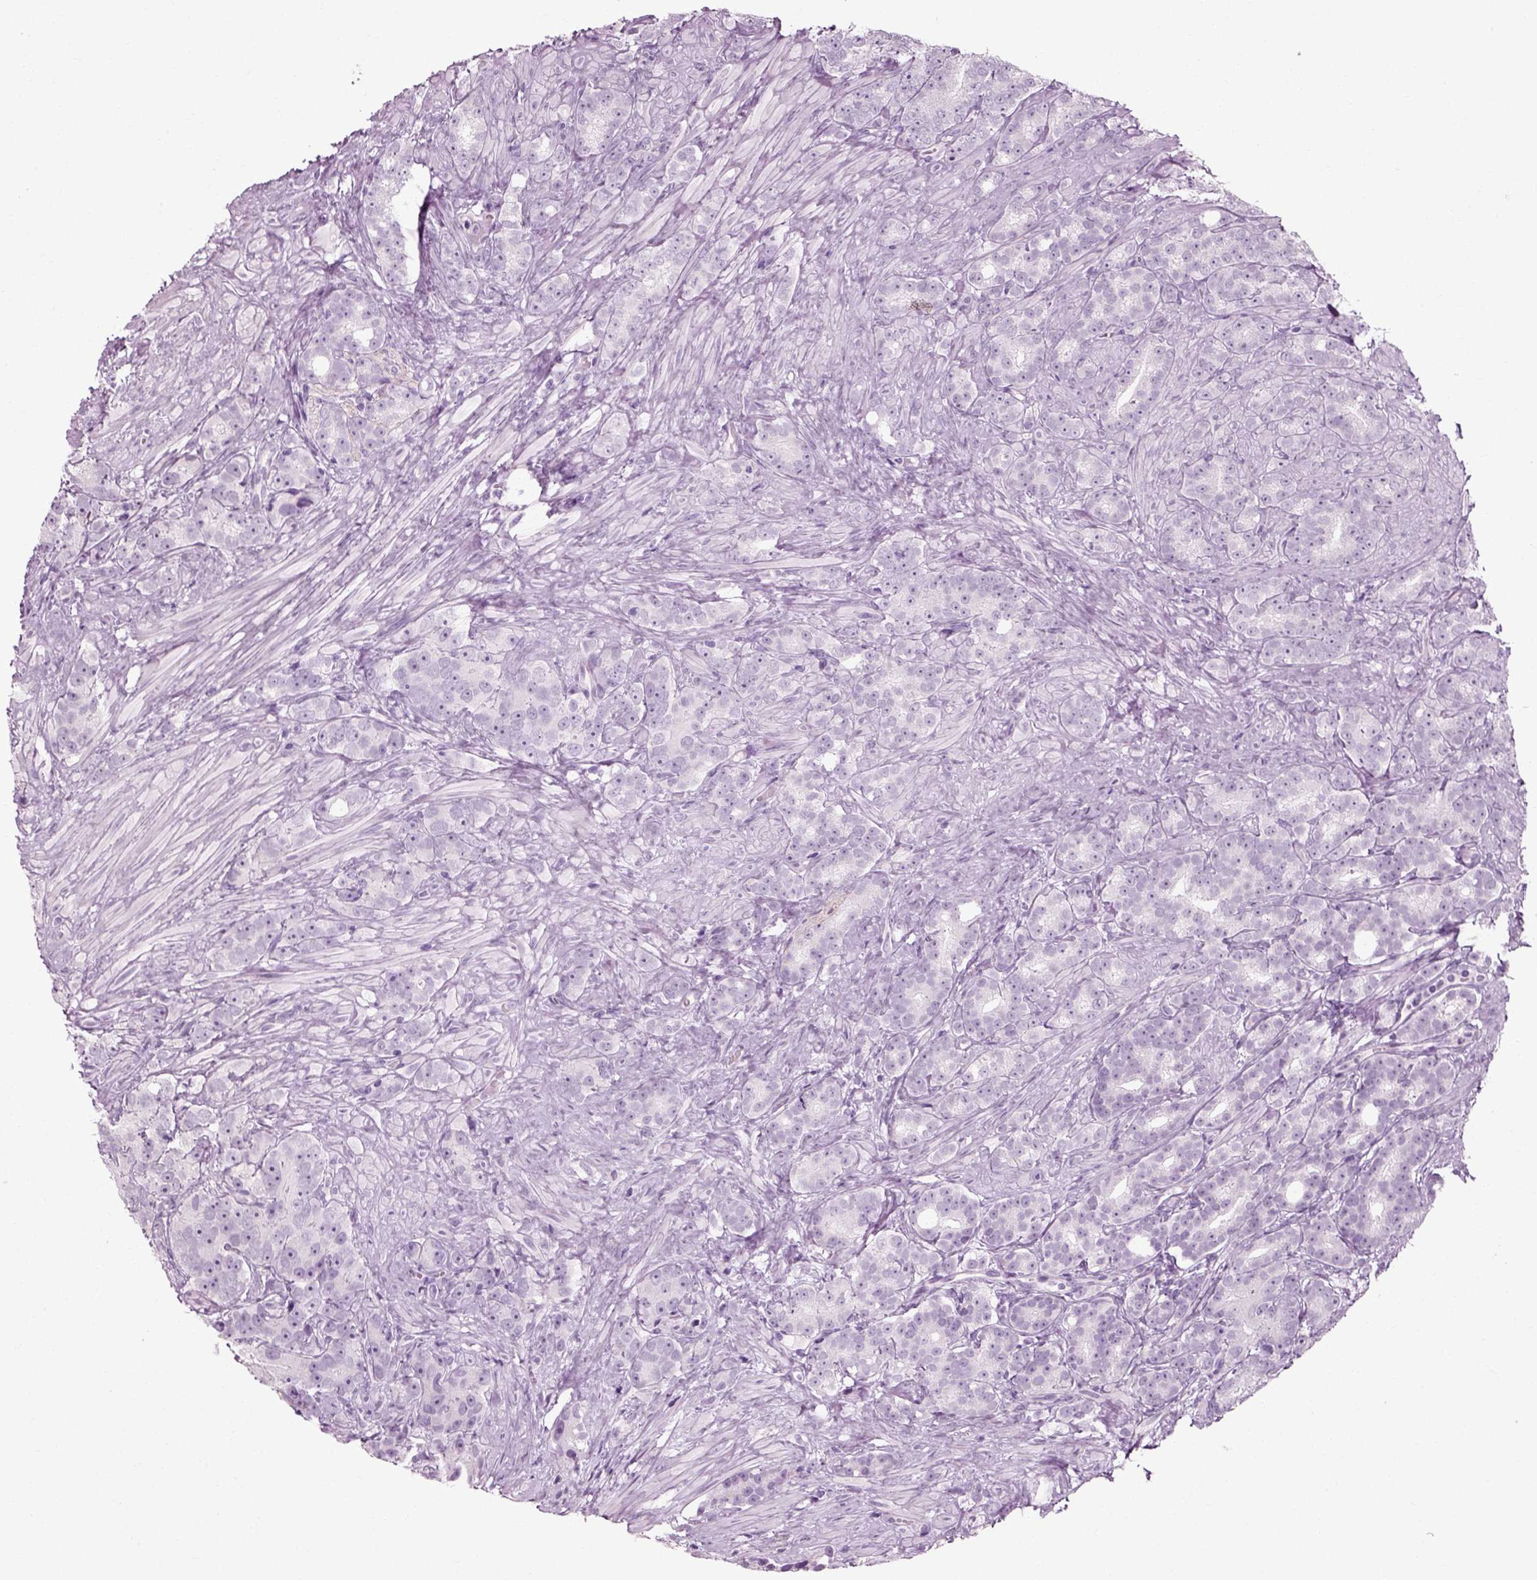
{"staining": {"intensity": "negative", "quantity": "none", "location": "none"}, "tissue": "prostate cancer", "cell_type": "Tumor cells", "image_type": "cancer", "snomed": [{"axis": "morphology", "description": "Adenocarcinoma, High grade"}, {"axis": "topography", "description": "Prostate"}], "caption": "Immunohistochemical staining of human prostate cancer (adenocarcinoma (high-grade)) exhibits no significant positivity in tumor cells. The staining was performed using DAB (3,3'-diaminobenzidine) to visualize the protein expression in brown, while the nuclei were stained in blue with hematoxylin (Magnification: 20x).", "gene": "SLC26A8", "patient": {"sex": "male", "age": 90}}